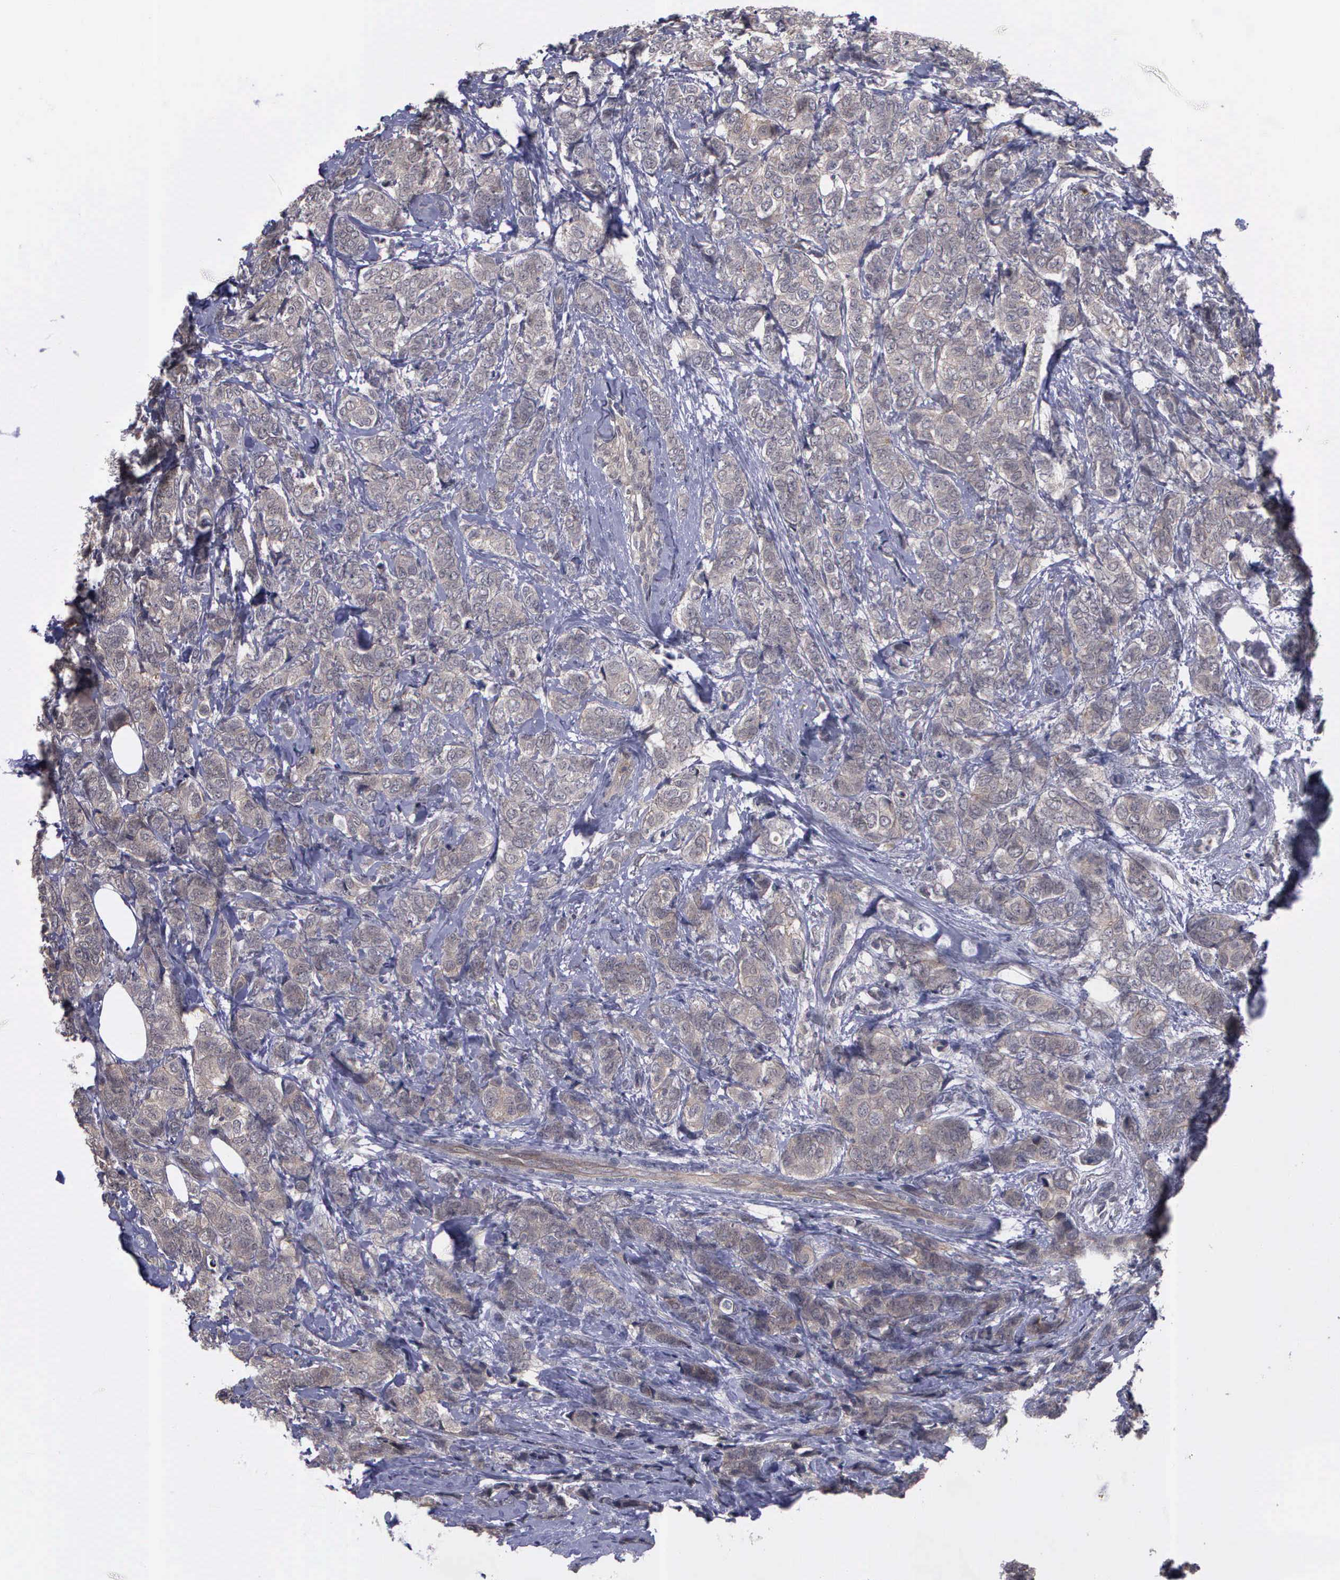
{"staining": {"intensity": "weak", "quantity": ">75%", "location": "cytoplasmic/membranous"}, "tissue": "breast cancer", "cell_type": "Tumor cells", "image_type": "cancer", "snomed": [{"axis": "morphology", "description": "Lobular carcinoma"}, {"axis": "topography", "description": "Breast"}], "caption": "IHC staining of breast cancer (lobular carcinoma), which shows low levels of weak cytoplasmic/membranous expression in approximately >75% of tumor cells indicating weak cytoplasmic/membranous protein expression. The staining was performed using DAB (3,3'-diaminobenzidine) (brown) for protein detection and nuclei were counterstained in hematoxylin (blue).", "gene": "MAP3K9", "patient": {"sex": "female", "age": 60}}